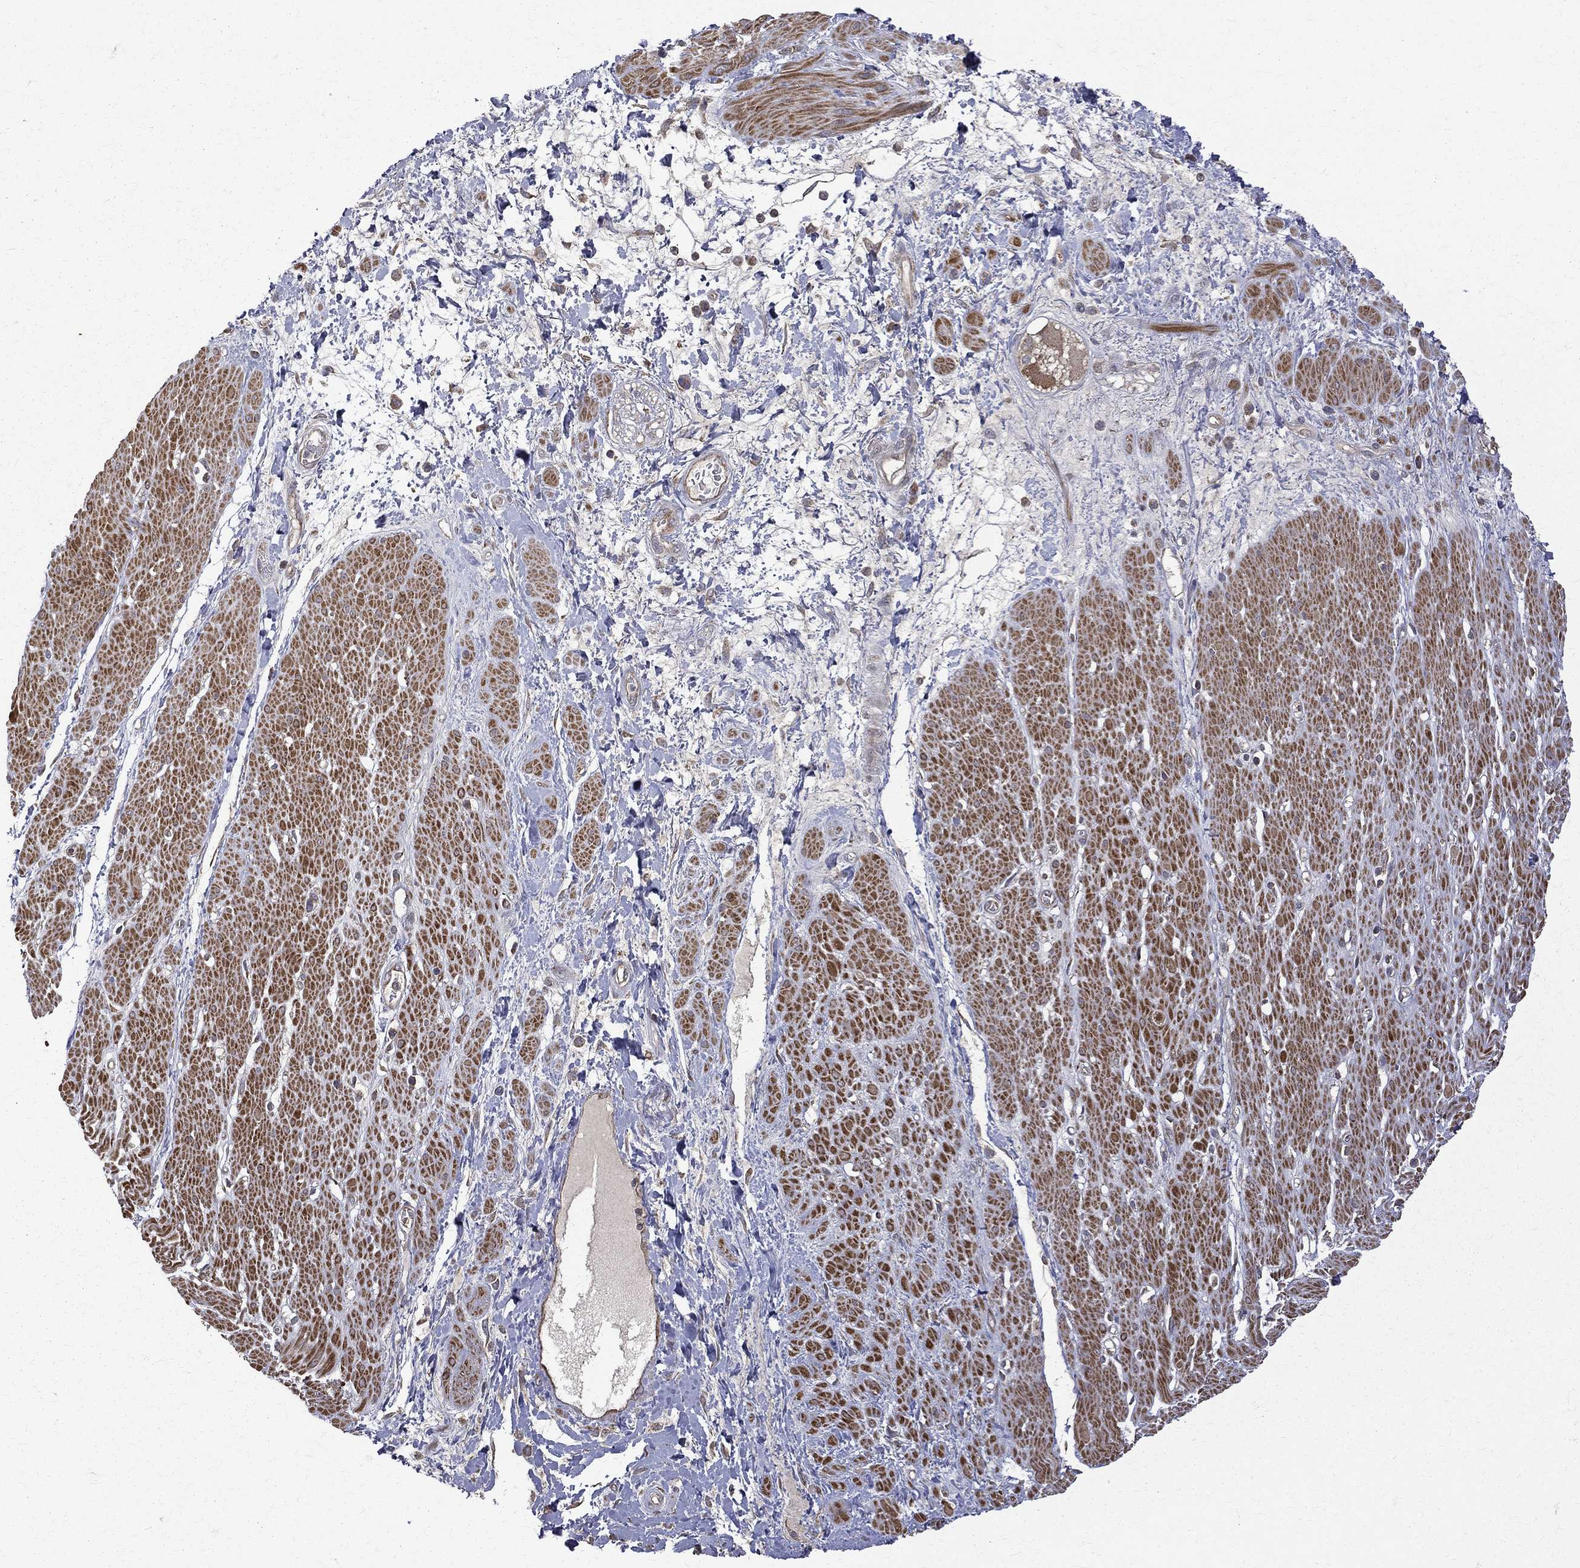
{"staining": {"intensity": "moderate", "quantity": "25%-75%", "location": "cytoplasmic/membranous"}, "tissue": "smooth muscle", "cell_type": "Smooth muscle cells", "image_type": "normal", "snomed": [{"axis": "morphology", "description": "Normal tissue, NOS"}, {"axis": "topography", "description": "Soft tissue"}, {"axis": "topography", "description": "Smooth muscle"}], "caption": "IHC of normal human smooth muscle shows medium levels of moderate cytoplasmic/membranous positivity in approximately 25%-75% of smooth muscle cells.", "gene": "RPGR", "patient": {"sex": "male", "age": 72}}